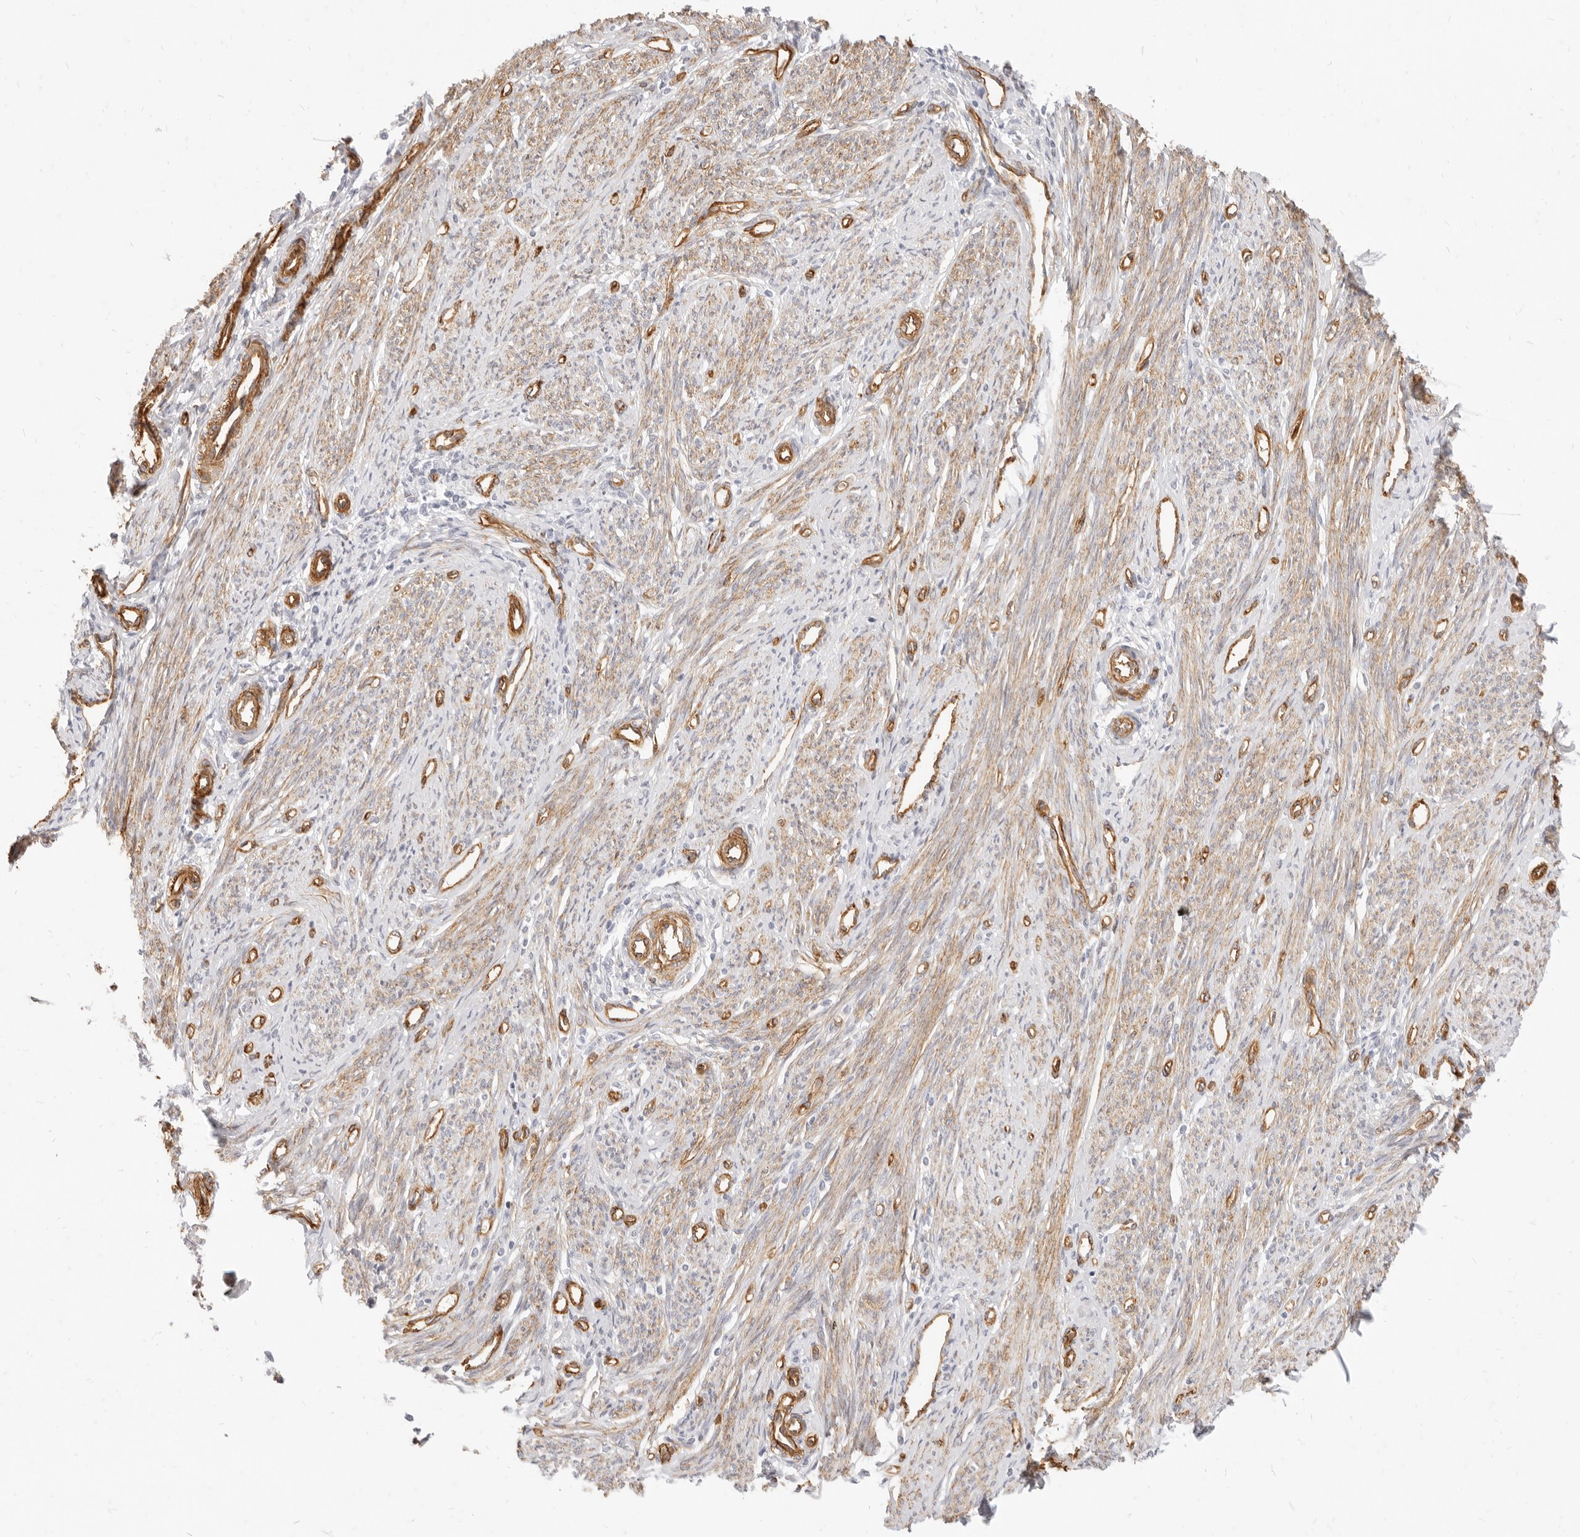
{"staining": {"intensity": "weak", "quantity": "25%-75%", "location": "cytoplasmic/membranous"}, "tissue": "endometrium", "cell_type": "Cells in endometrial stroma", "image_type": "normal", "snomed": [{"axis": "morphology", "description": "Normal tissue, NOS"}, {"axis": "topography", "description": "Endometrium"}], "caption": "Unremarkable endometrium exhibits weak cytoplasmic/membranous positivity in approximately 25%-75% of cells in endometrial stroma (IHC, brightfield microscopy, high magnification)..", "gene": "NUS1", "patient": {"sex": "female", "age": 56}}